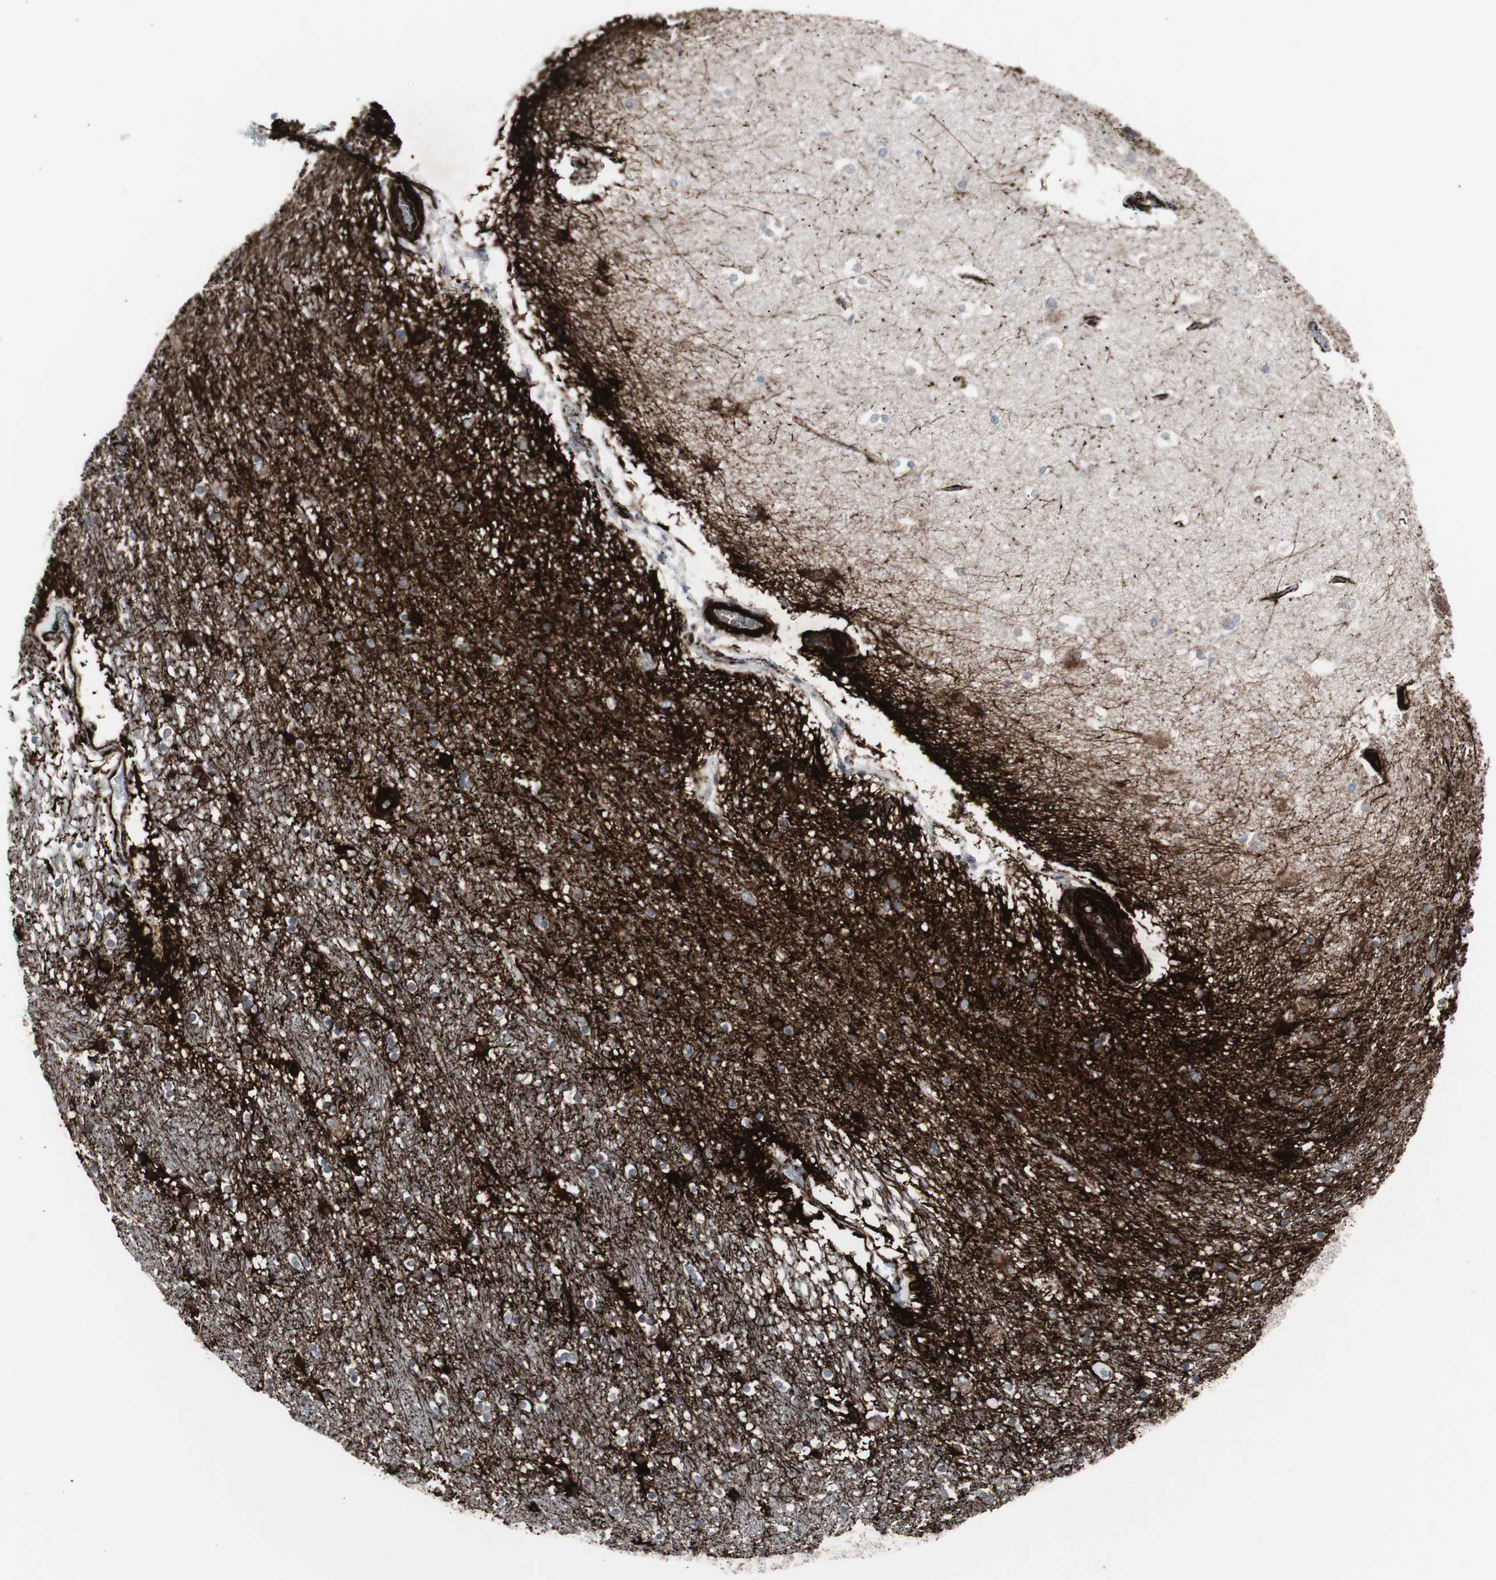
{"staining": {"intensity": "negative", "quantity": "none", "location": "none"}, "tissue": "hippocampus", "cell_type": "Glial cells", "image_type": "normal", "snomed": [{"axis": "morphology", "description": "Normal tissue, NOS"}, {"axis": "topography", "description": "Hippocampus"}], "caption": "Immunohistochemistry micrograph of unremarkable hippocampus: human hippocampus stained with DAB exhibits no significant protein expression in glial cells. (DAB immunohistochemistry (IHC) visualized using brightfield microscopy, high magnification).", "gene": "PDGFA", "patient": {"sex": "male", "age": 45}}